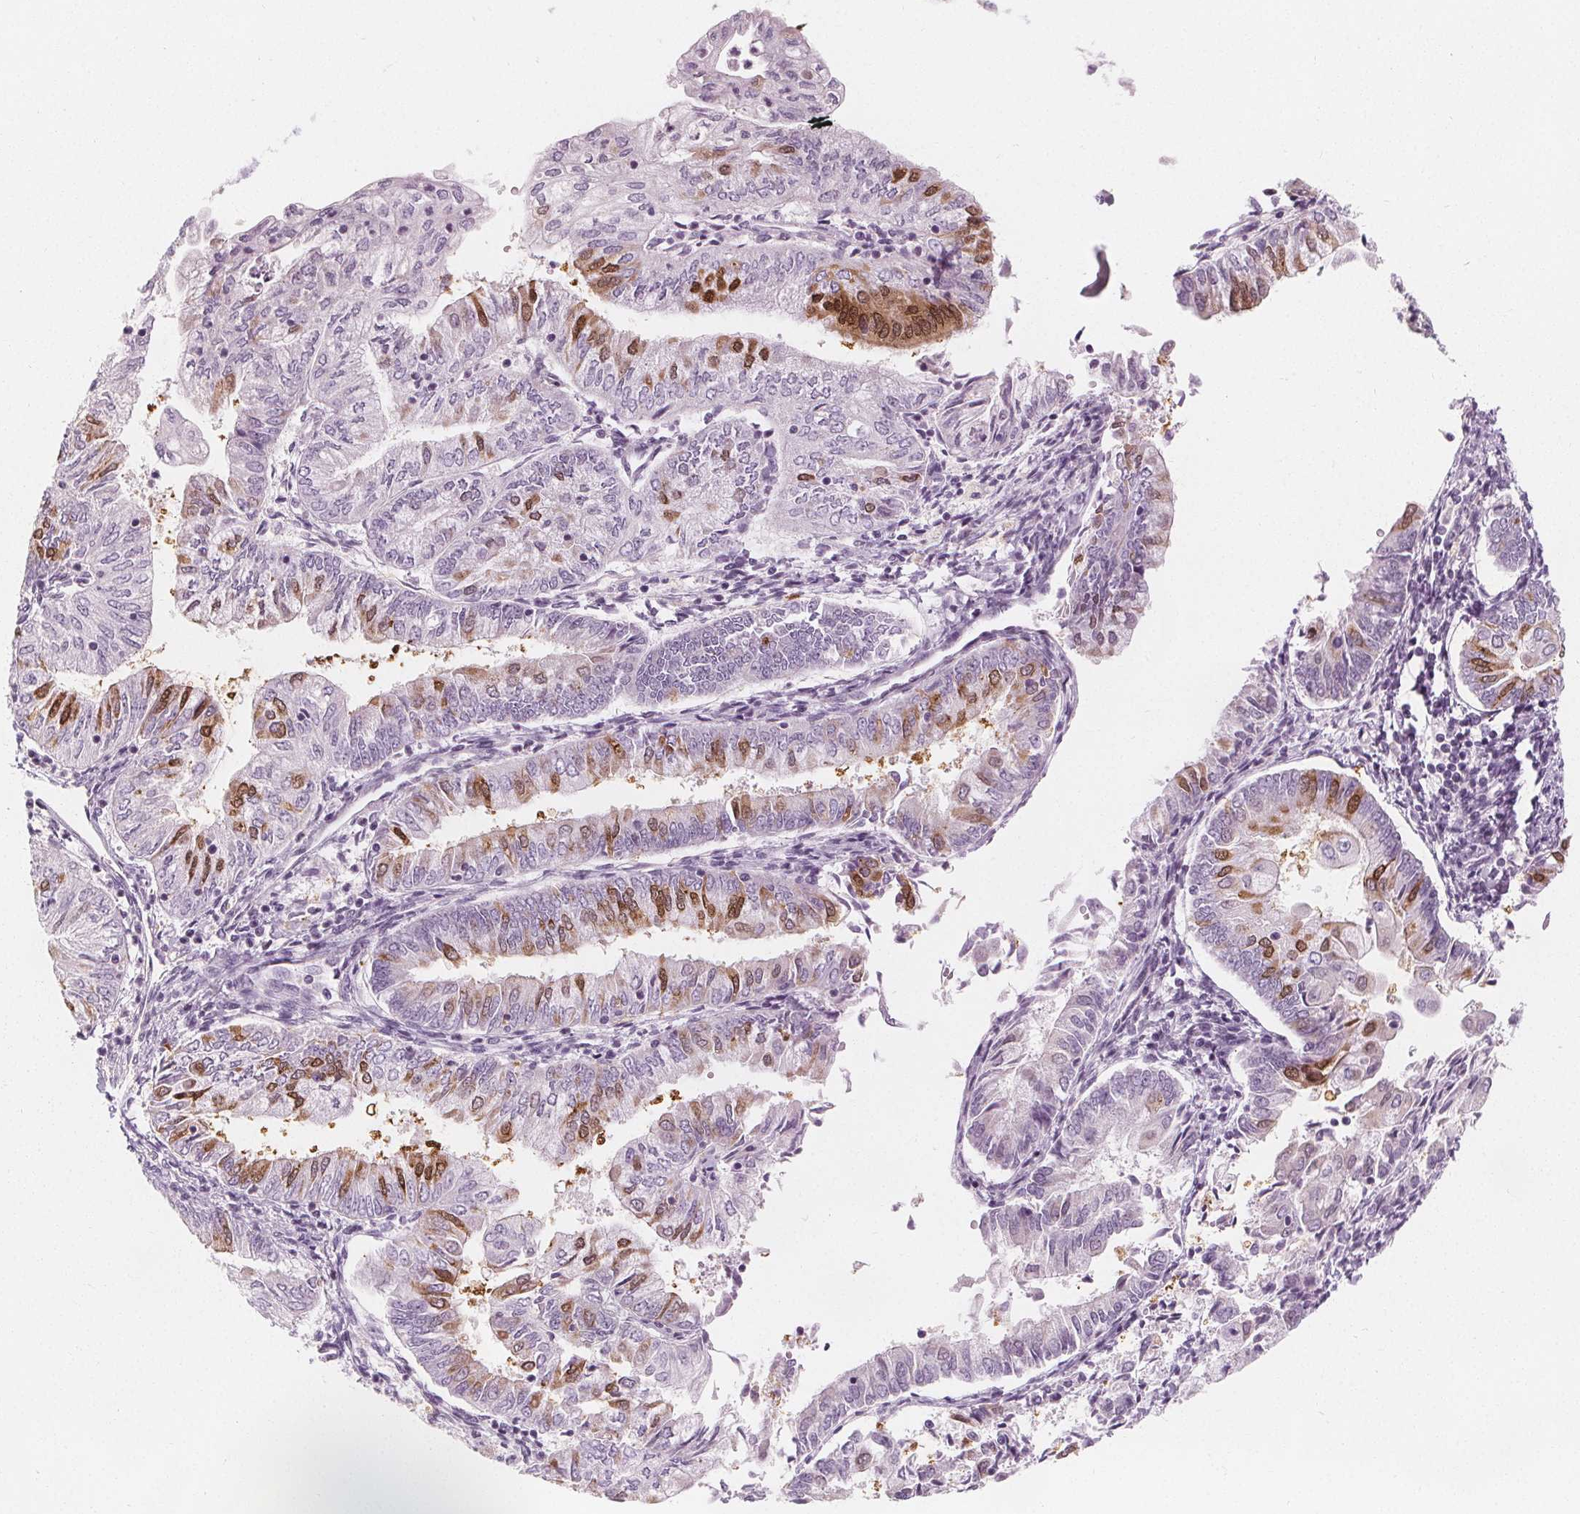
{"staining": {"intensity": "moderate", "quantity": "25%-75%", "location": "cytoplasmic/membranous,nuclear"}, "tissue": "endometrial cancer", "cell_type": "Tumor cells", "image_type": "cancer", "snomed": [{"axis": "morphology", "description": "Adenocarcinoma, NOS"}, {"axis": "topography", "description": "Endometrium"}], "caption": "Moderate cytoplasmic/membranous and nuclear expression is present in about 25%-75% of tumor cells in endometrial cancer. (Brightfield microscopy of DAB IHC at high magnification).", "gene": "DBX2", "patient": {"sex": "female", "age": 55}}